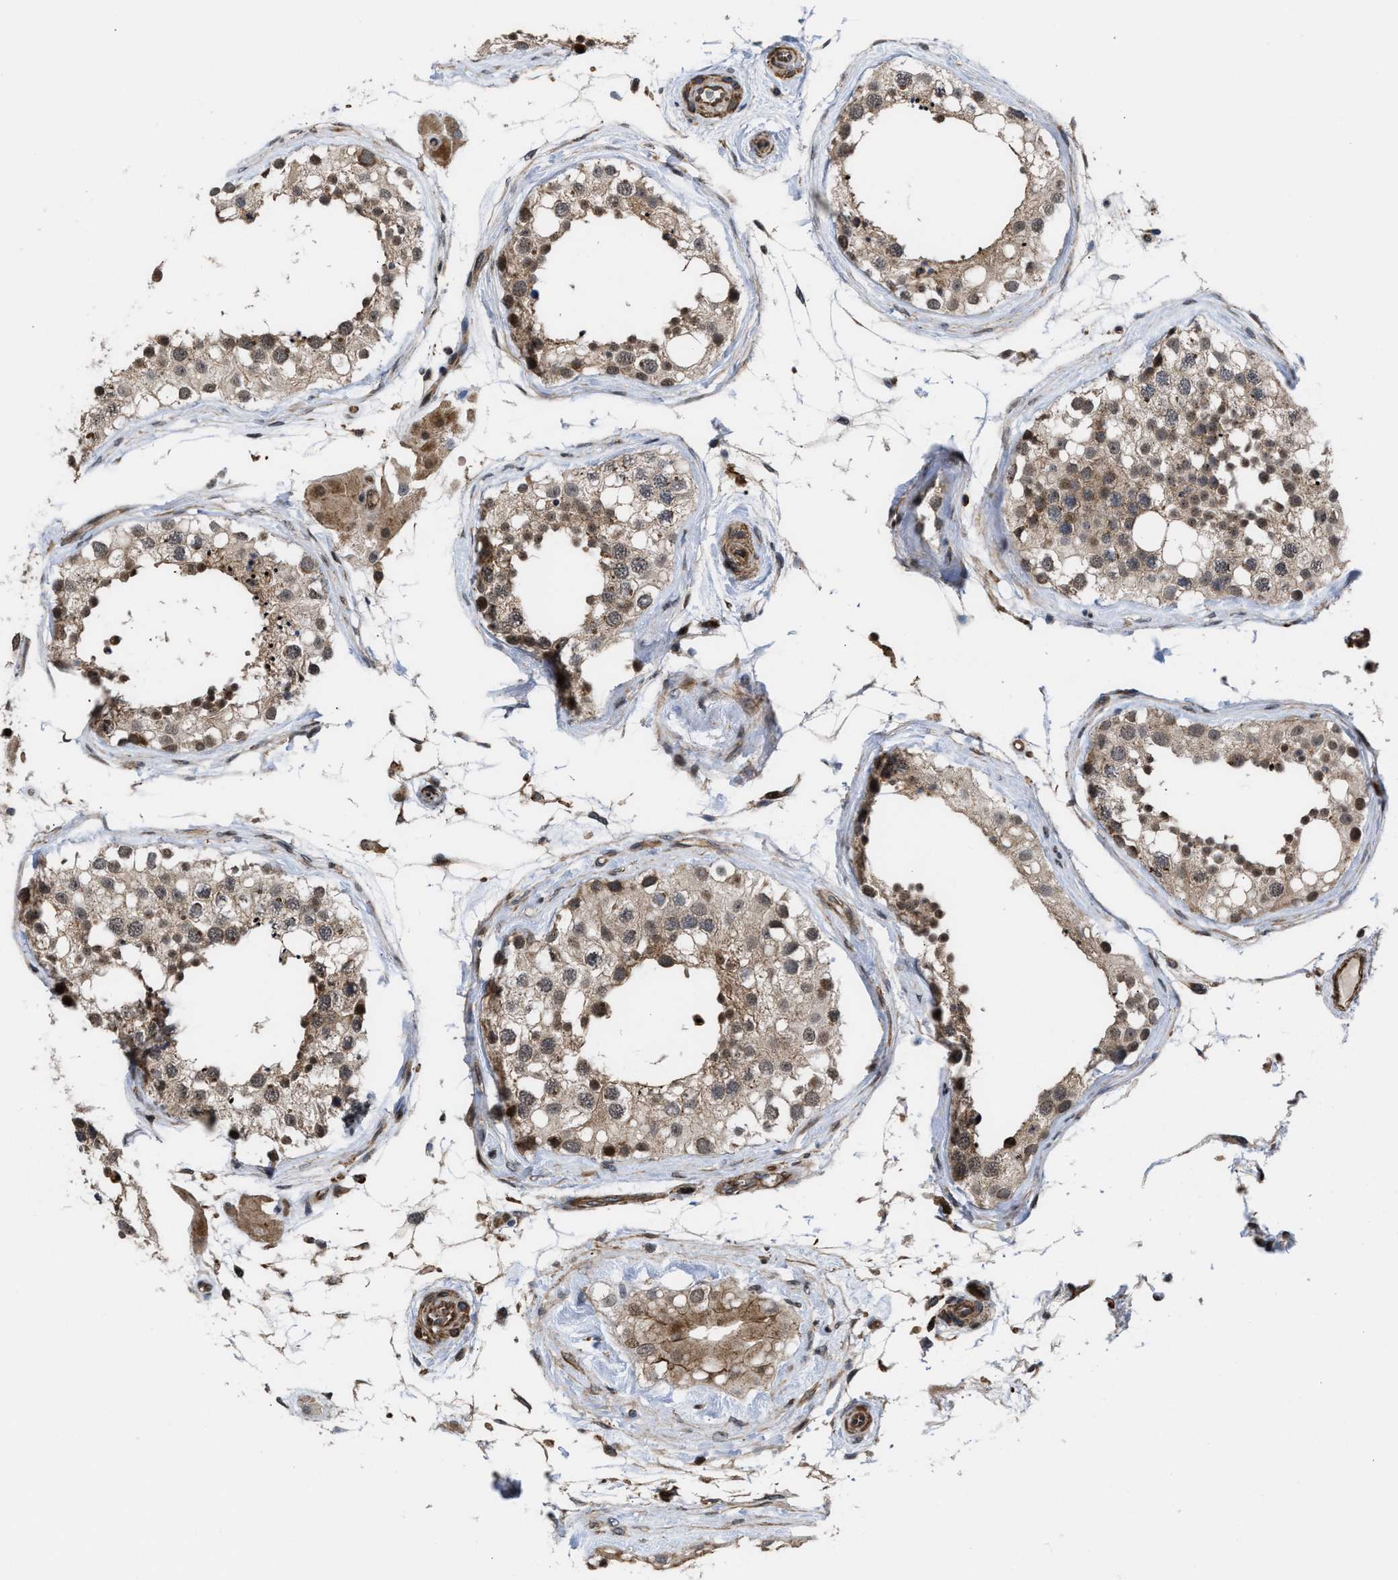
{"staining": {"intensity": "moderate", "quantity": ">75%", "location": "cytoplasmic/membranous,nuclear"}, "tissue": "testis", "cell_type": "Cells in seminiferous ducts", "image_type": "normal", "snomed": [{"axis": "morphology", "description": "Normal tissue, NOS"}, {"axis": "topography", "description": "Testis"}], "caption": "Immunohistochemistry (IHC) (DAB) staining of normal human testis shows moderate cytoplasmic/membranous,nuclear protein staining in approximately >75% of cells in seminiferous ducts. (Brightfield microscopy of DAB IHC at high magnification).", "gene": "STAU2", "patient": {"sex": "male", "age": 68}}